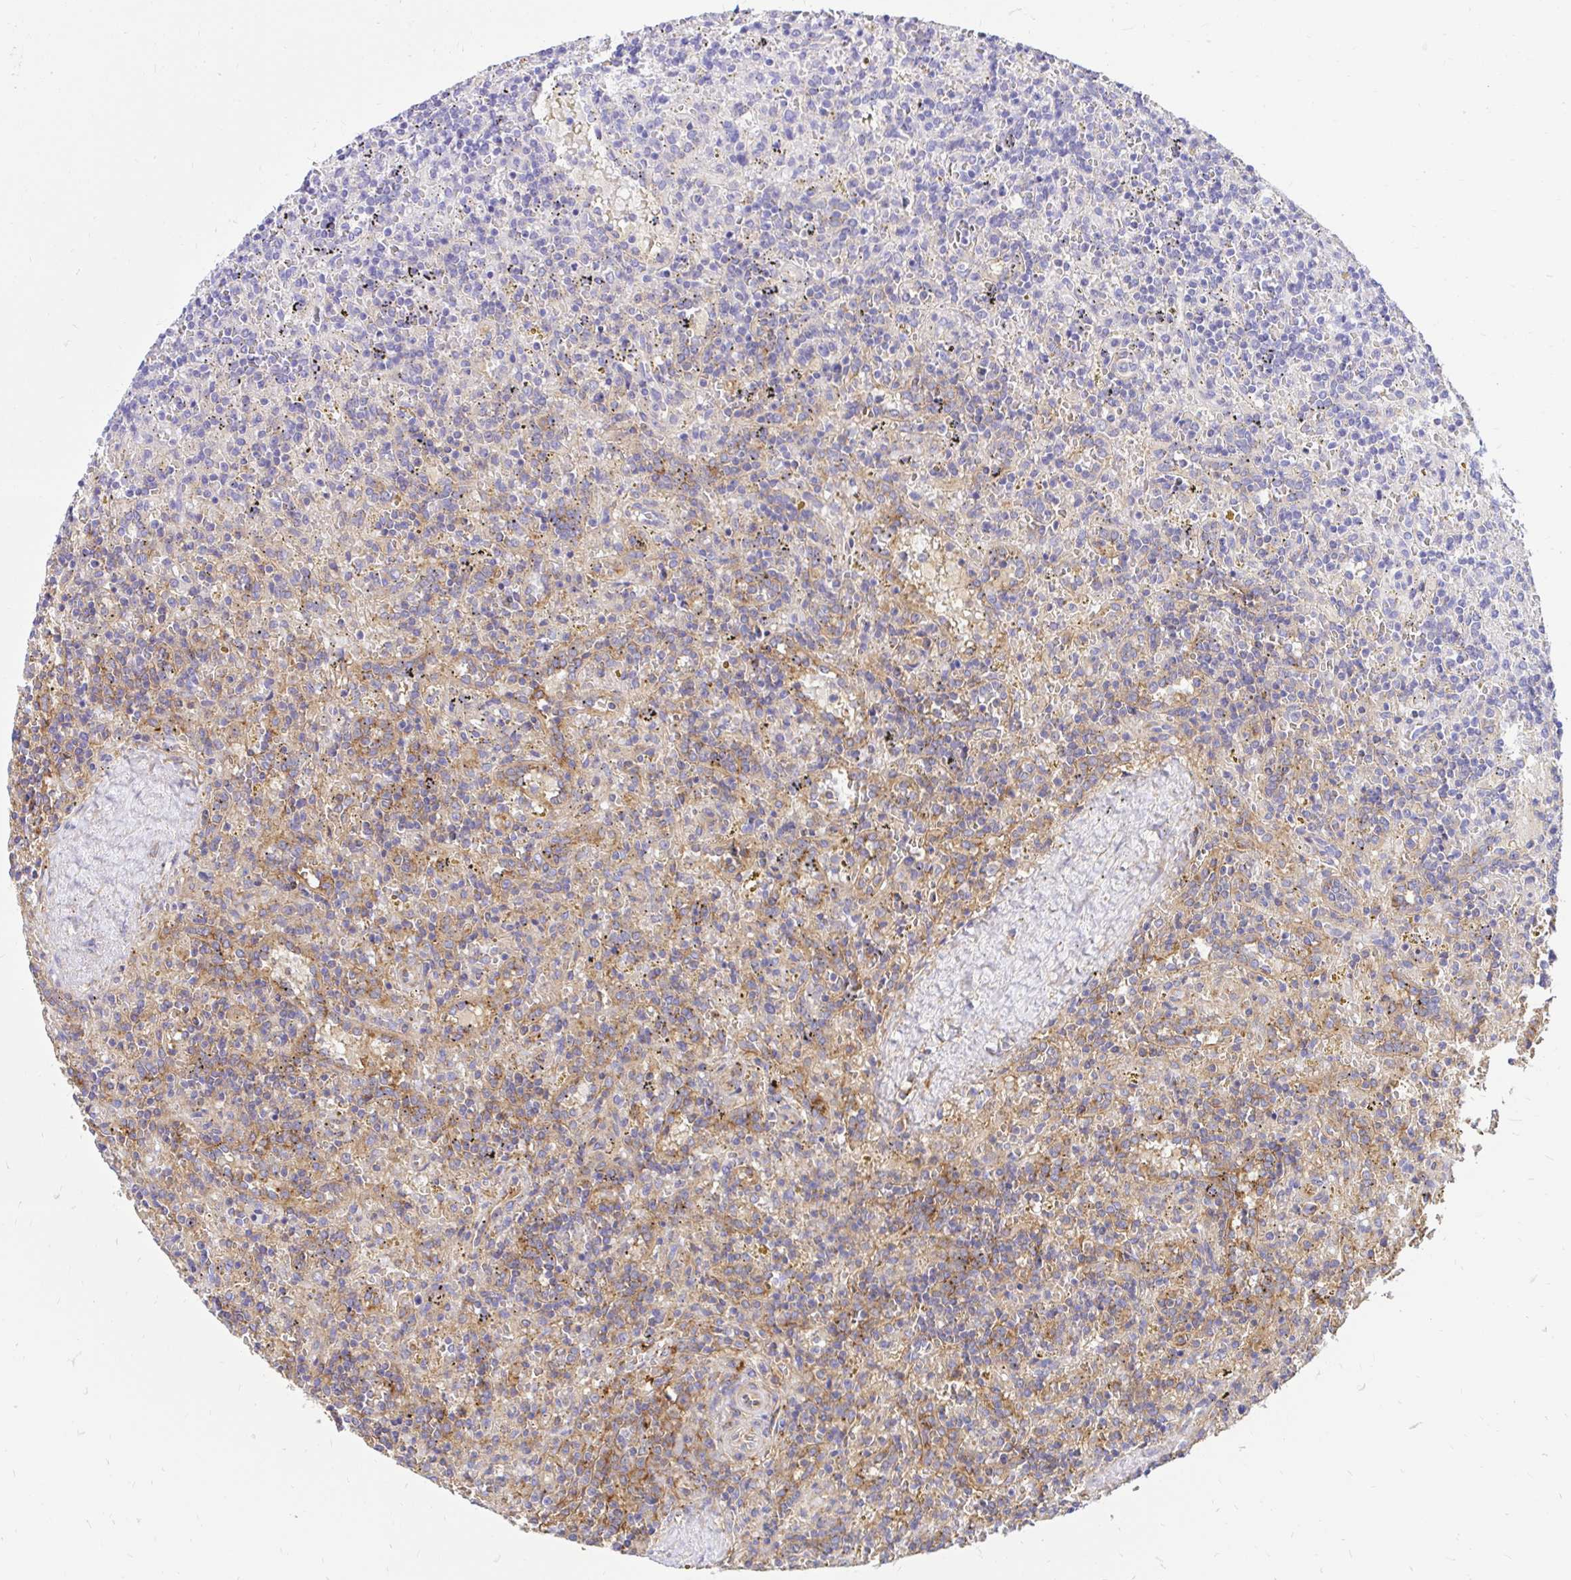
{"staining": {"intensity": "moderate", "quantity": "<25%", "location": "cytoplasmic/membranous"}, "tissue": "lymphoma", "cell_type": "Tumor cells", "image_type": "cancer", "snomed": [{"axis": "morphology", "description": "Malignant lymphoma, non-Hodgkin's type, Low grade"}, {"axis": "topography", "description": "Spleen"}], "caption": "DAB immunohistochemical staining of human lymphoma displays moderate cytoplasmic/membranous protein expression in approximately <25% of tumor cells.", "gene": "ABCB10", "patient": {"sex": "male", "age": 67}}